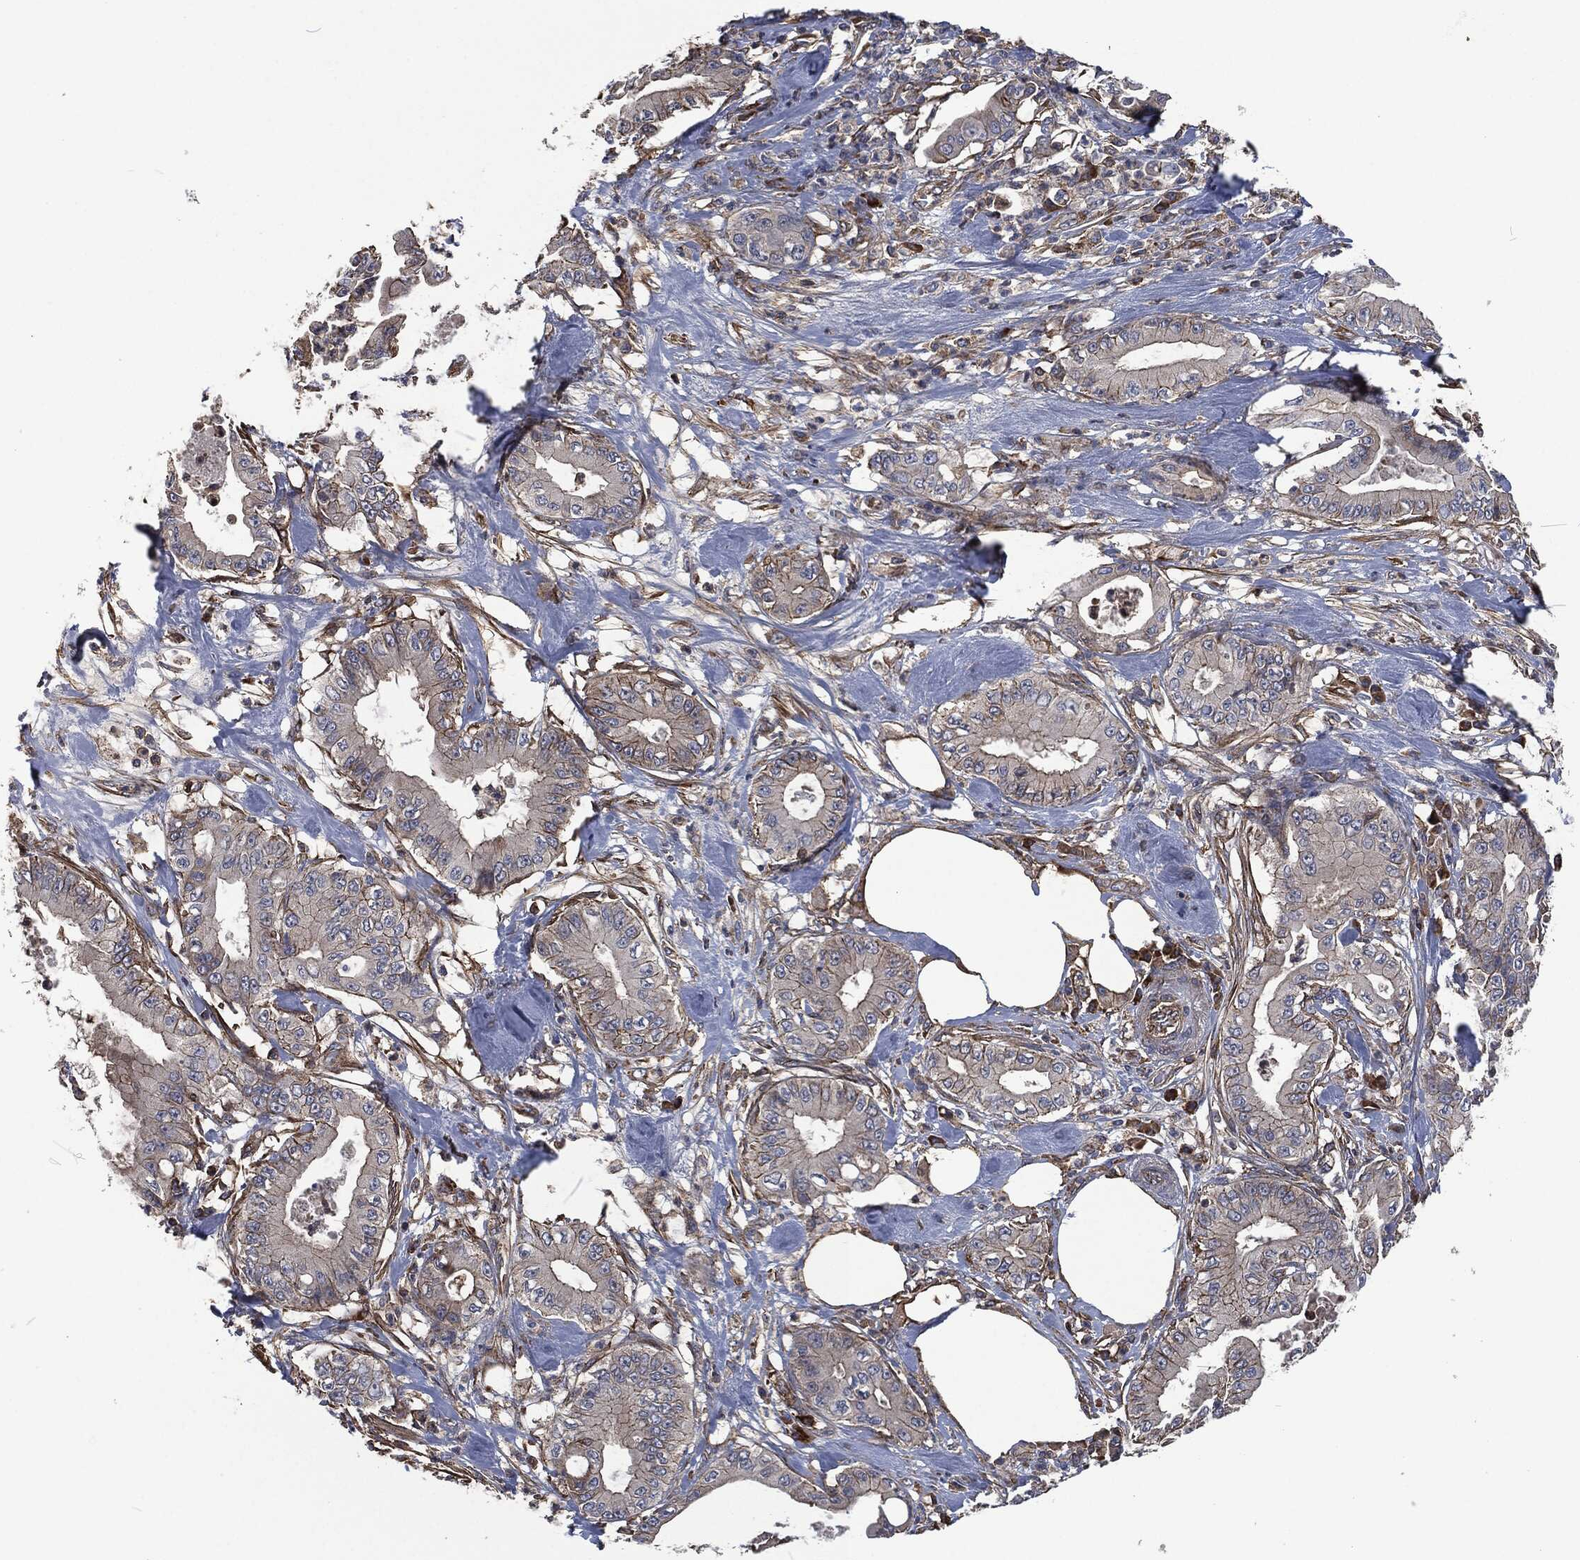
{"staining": {"intensity": "moderate", "quantity": "<25%", "location": "cytoplasmic/membranous"}, "tissue": "pancreatic cancer", "cell_type": "Tumor cells", "image_type": "cancer", "snomed": [{"axis": "morphology", "description": "Adenocarcinoma, NOS"}, {"axis": "topography", "description": "Pancreas"}], "caption": "Pancreatic adenocarcinoma was stained to show a protein in brown. There is low levels of moderate cytoplasmic/membranous staining in approximately <25% of tumor cells.", "gene": "LGALS9", "patient": {"sex": "male", "age": 71}}